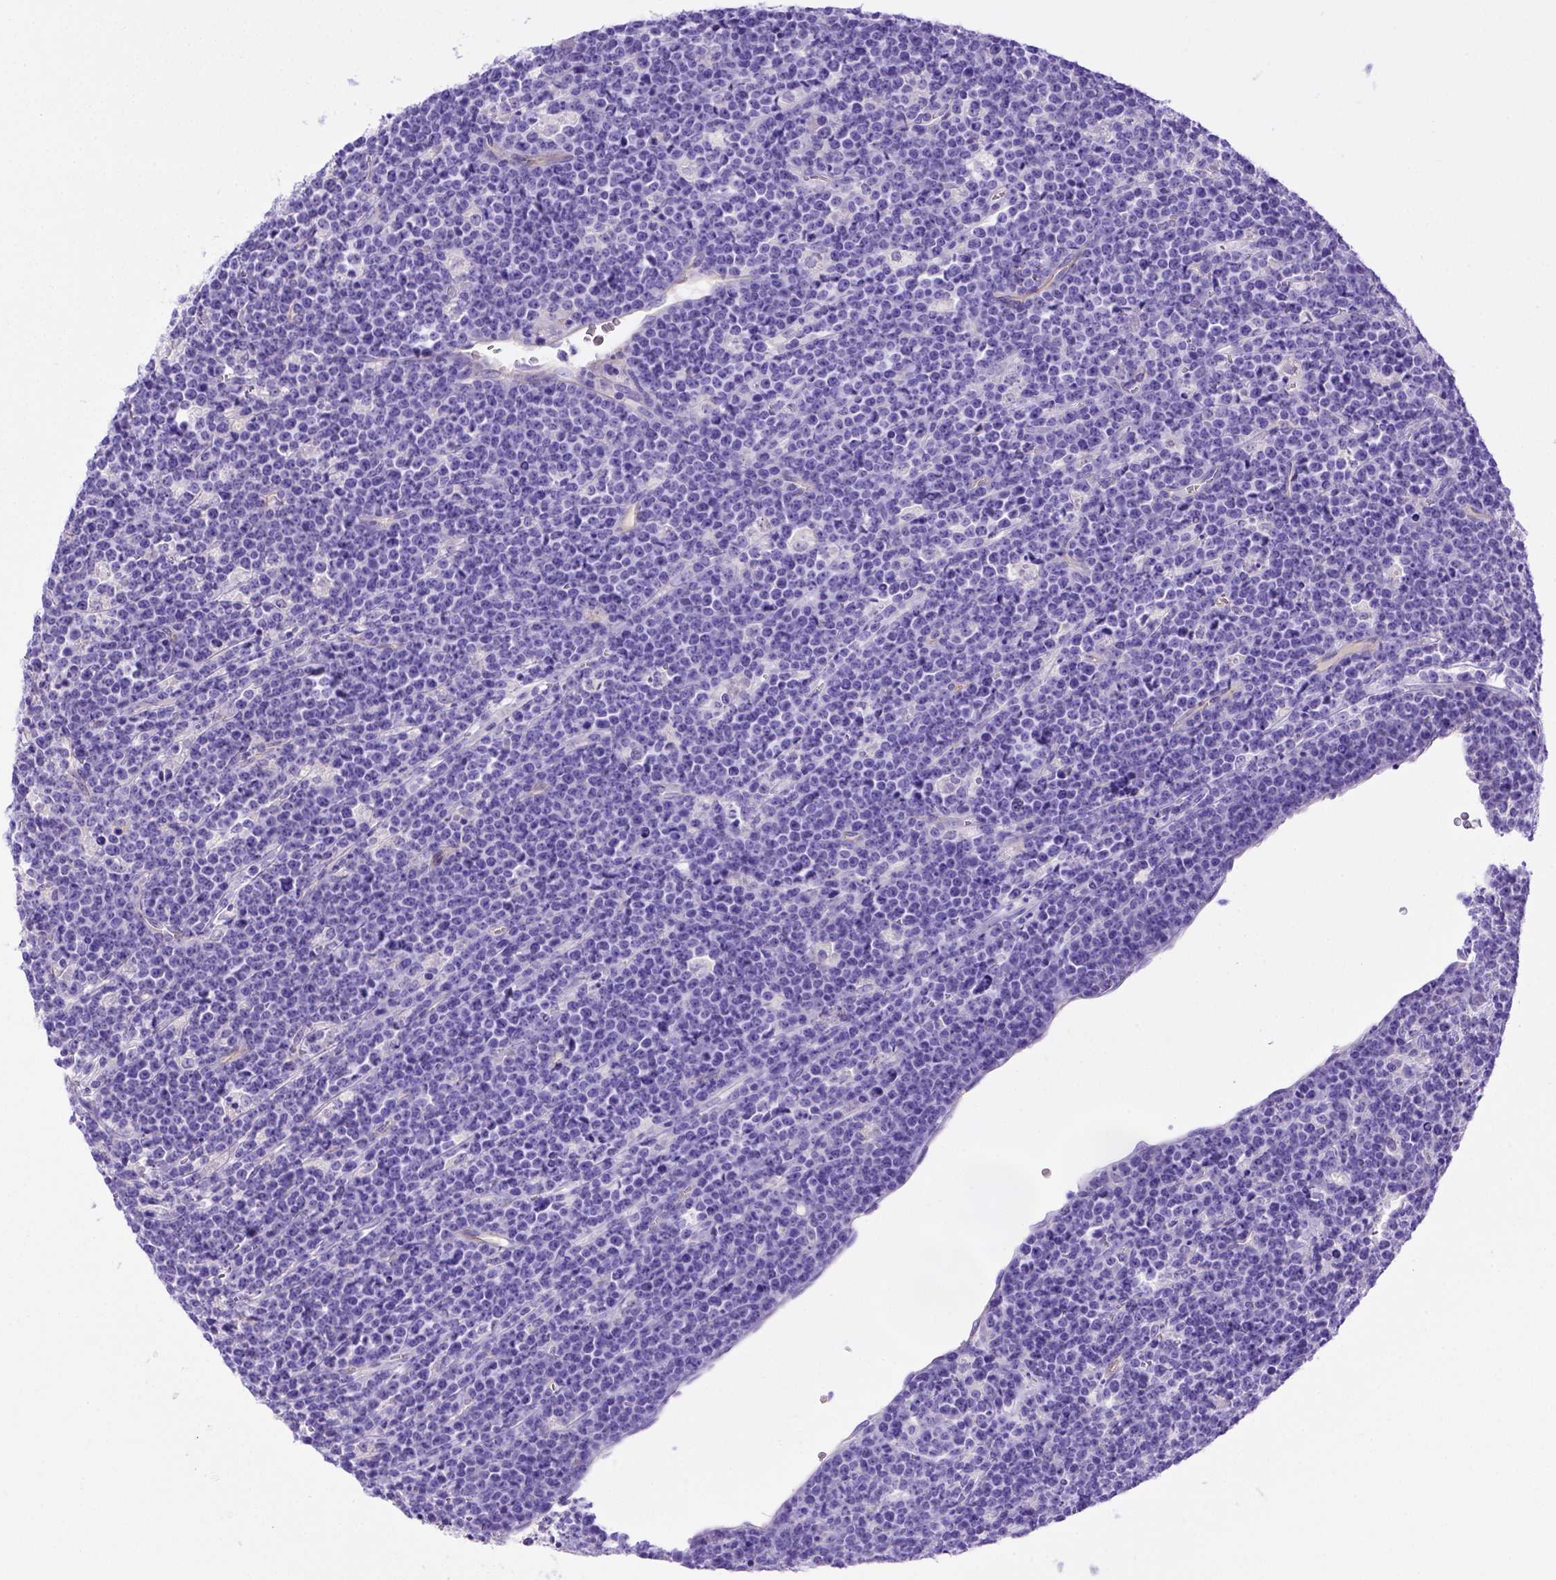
{"staining": {"intensity": "negative", "quantity": "none", "location": "none"}, "tissue": "lymphoma", "cell_type": "Tumor cells", "image_type": "cancer", "snomed": [{"axis": "morphology", "description": "Malignant lymphoma, non-Hodgkin's type, High grade"}, {"axis": "topography", "description": "Ovary"}], "caption": "A high-resolution micrograph shows immunohistochemistry staining of lymphoma, which reveals no significant positivity in tumor cells. (DAB (3,3'-diaminobenzidine) immunohistochemistry visualized using brightfield microscopy, high magnification).", "gene": "LRRC18", "patient": {"sex": "female", "age": 56}}